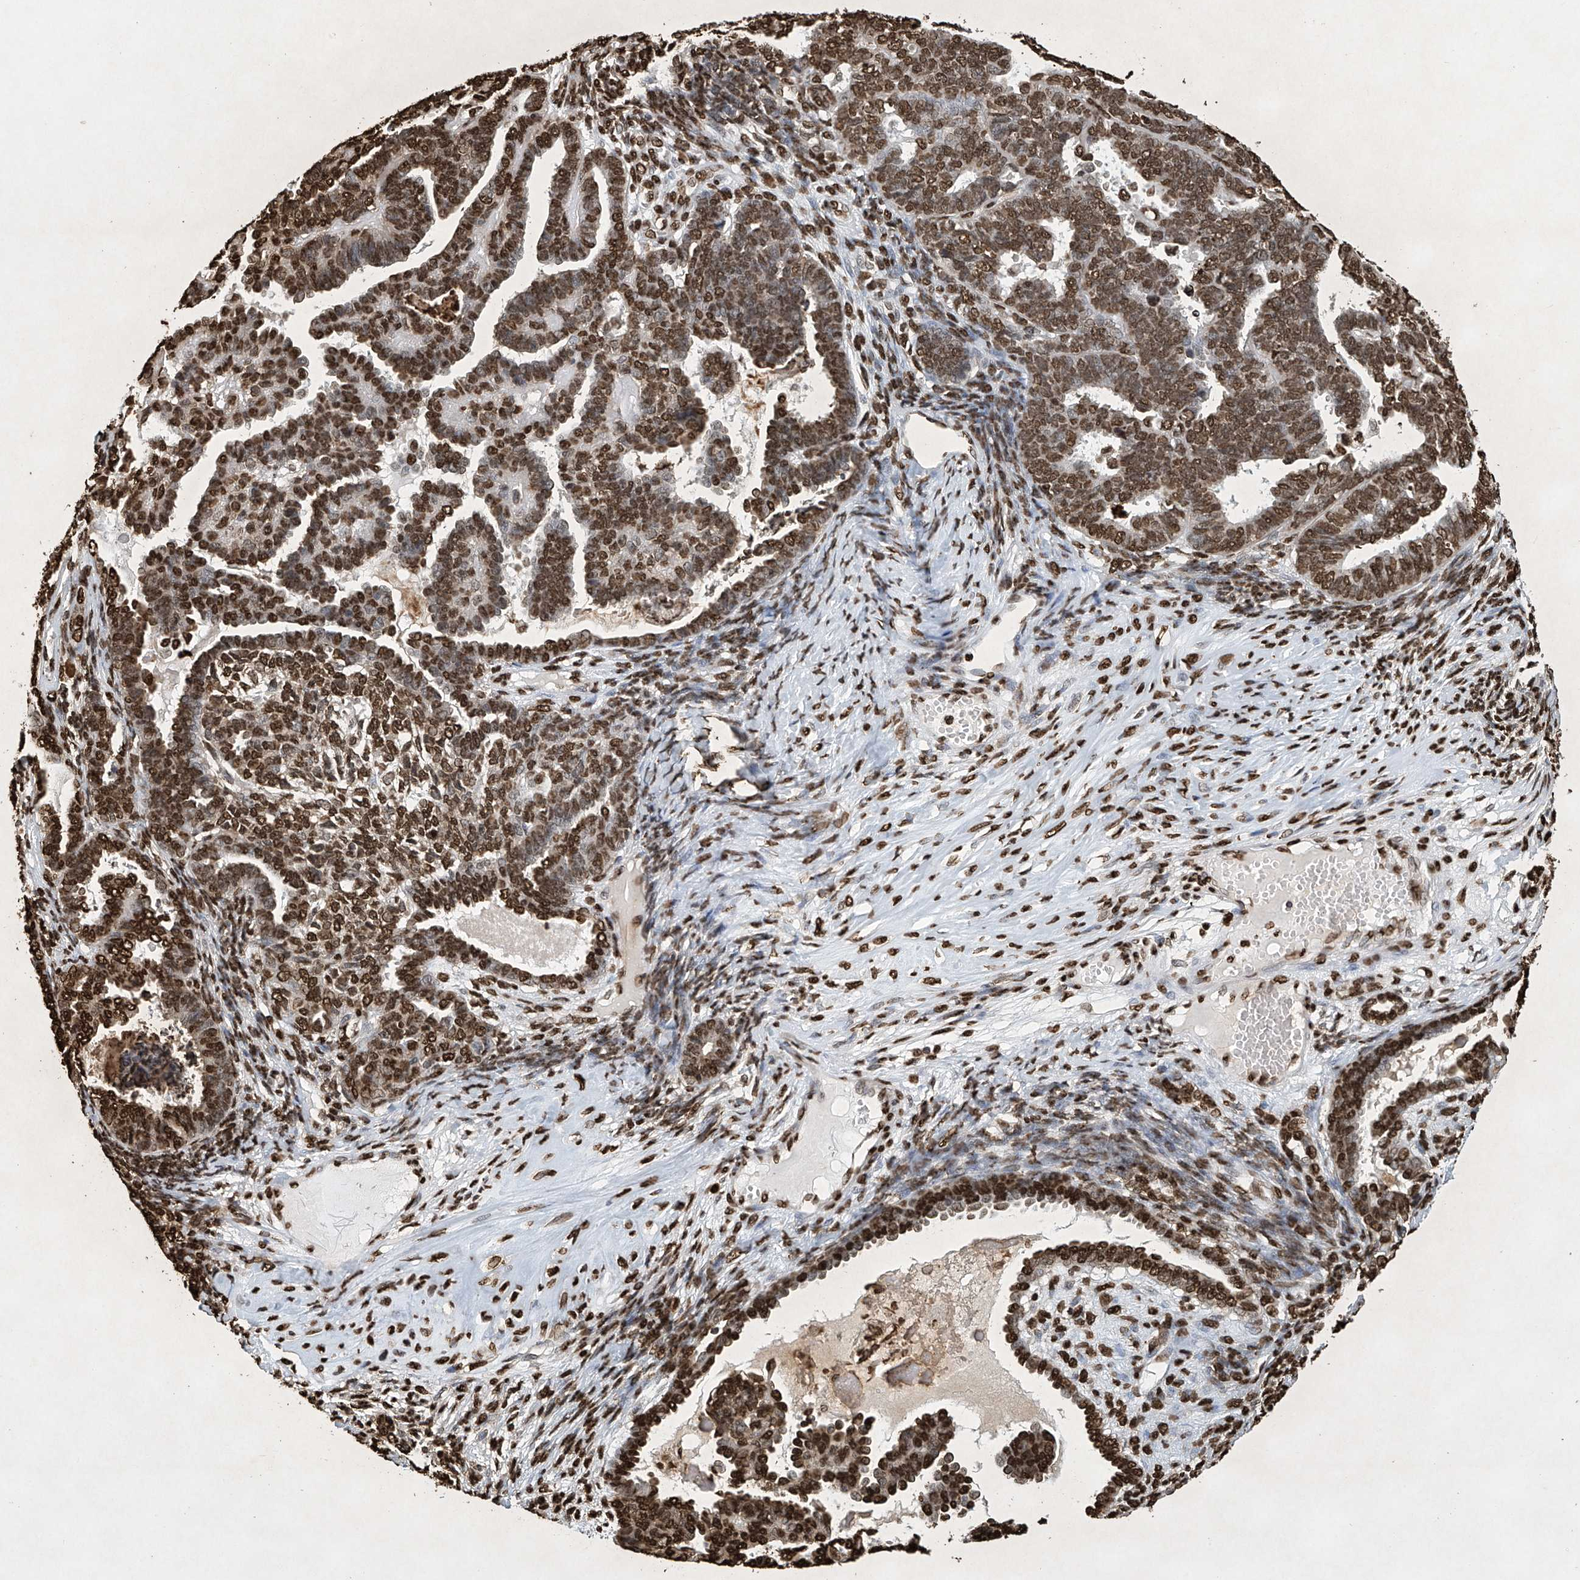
{"staining": {"intensity": "strong", "quantity": ">75%", "location": "nuclear"}, "tissue": "endometrial cancer", "cell_type": "Tumor cells", "image_type": "cancer", "snomed": [{"axis": "morphology", "description": "Neoplasm, malignant, NOS"}, {"axis": "topography", "description": "Endometrium"}], "caption": "A high amount of strong nuclear staining is identified in approximately >75% of tumor cells in malignant neoplasm (endometrial) tissue.", "gene": "H3-3A", "patient": {"sex": "female", "age": 74}}